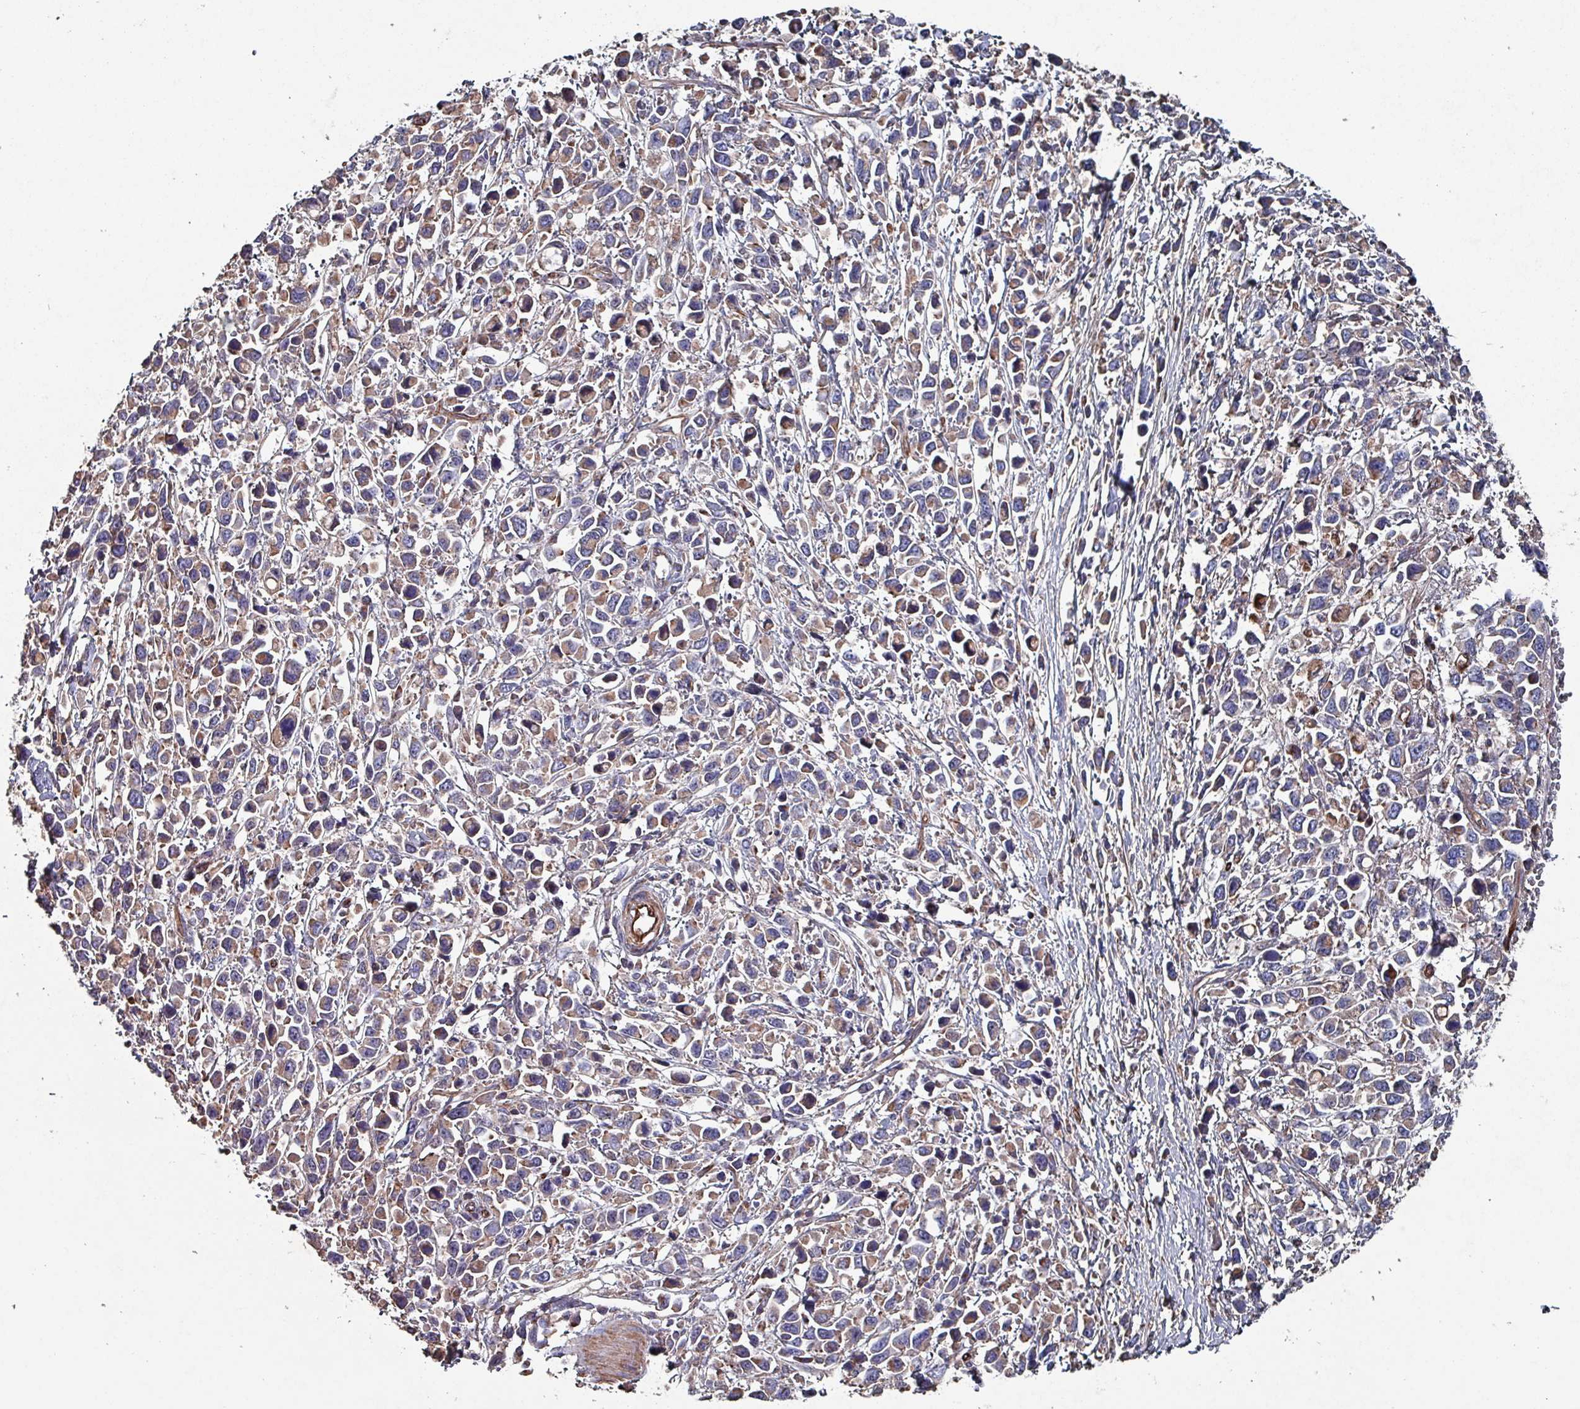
{"staining": {"intensity": "moderate", "quantity": "<25%", "location": "cytoplasmic/membranous"}, "tissue": "stomach cancer", "cell_type": "Tumor cells", "image_type": "cancer", "snomed": [{"axis": "morphology", "description": "Adenocarcinoma, NOS"}, {"axis": "topography", "description": "Stomach"}], "caption": "Stomach cancer stained with a brown dye reveals moderate cytoplasmic/membranous positive expression in about <25% of tumor cells.", "gene": "ANO10", "patient": {"sex": "female", "age": 81}}